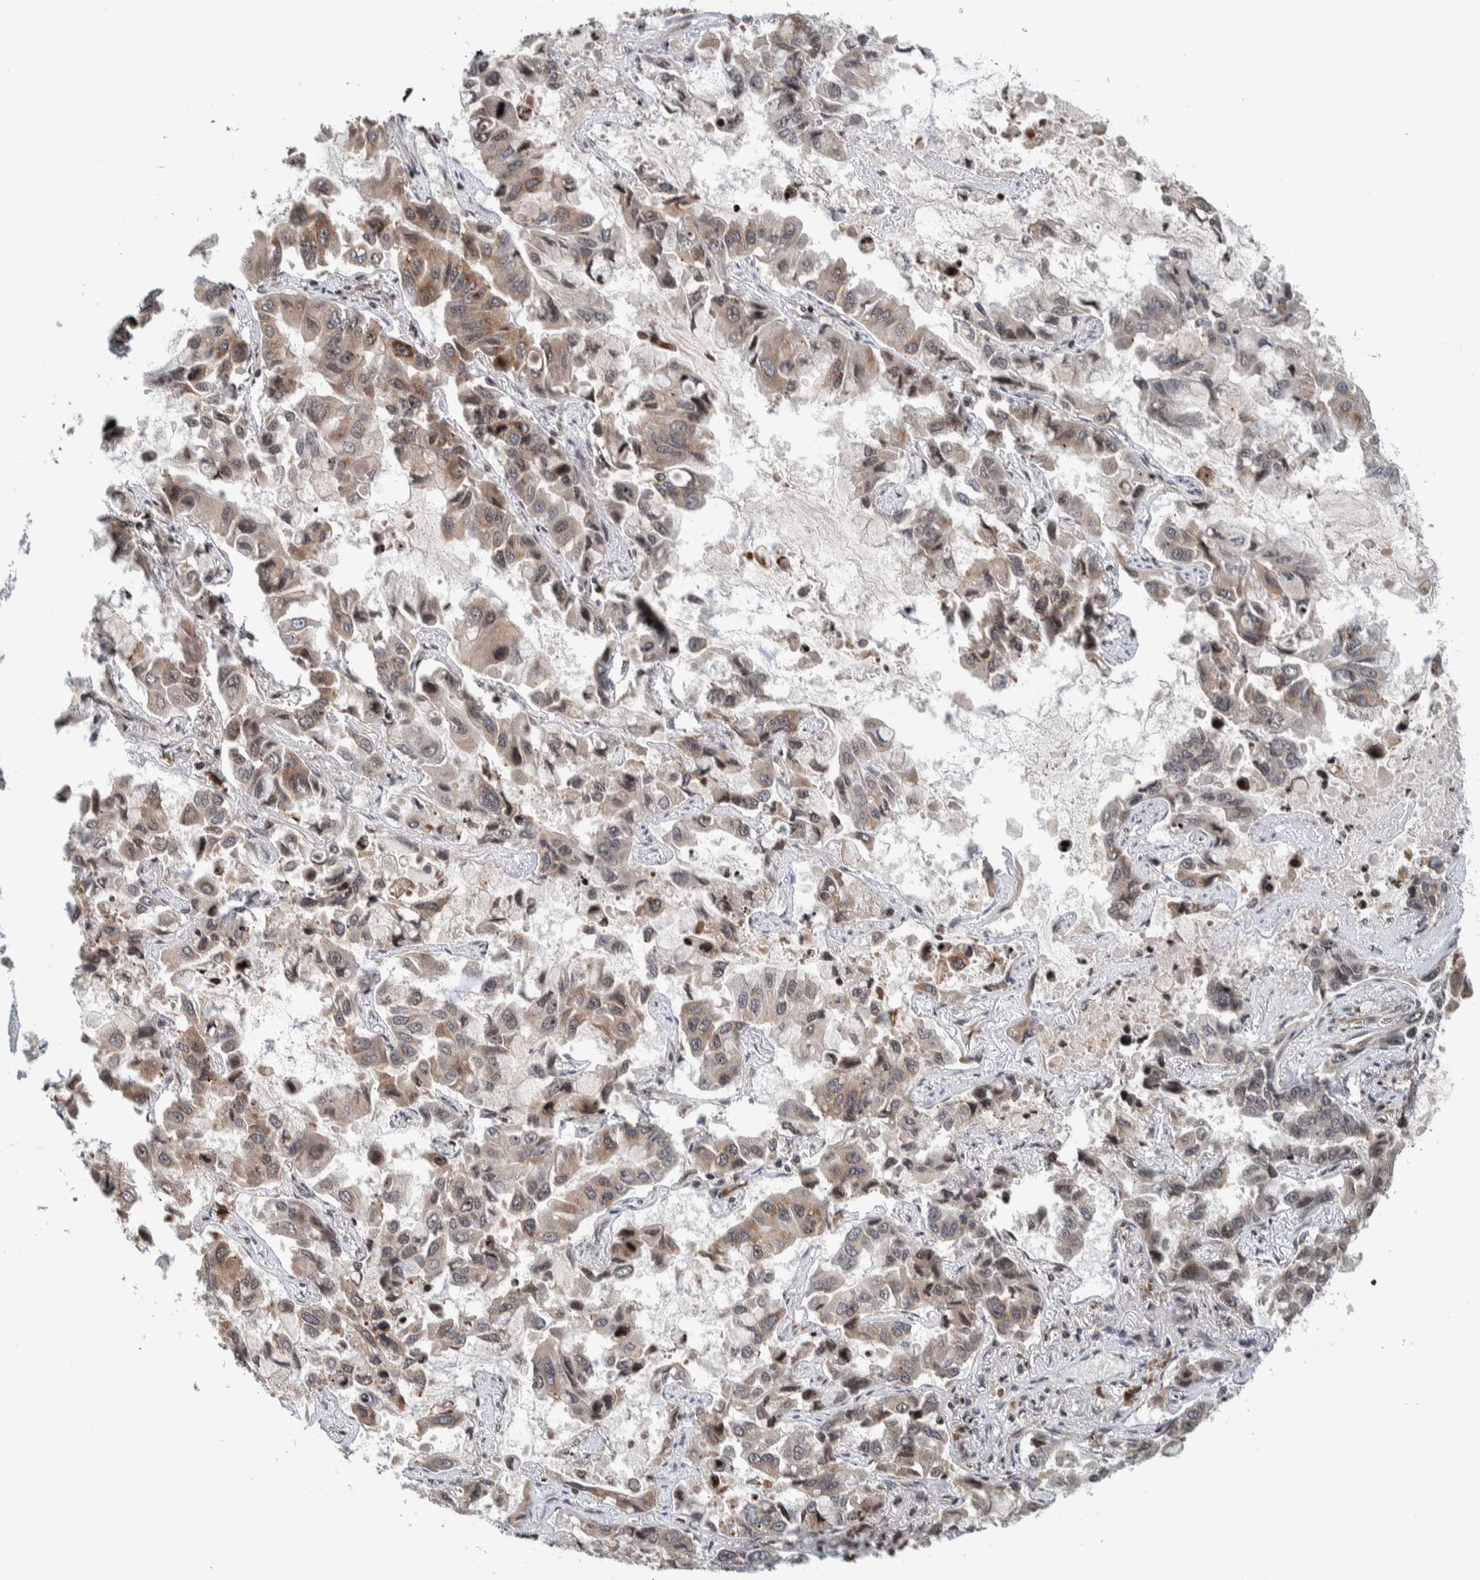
{"staining": {"intensity": "weak", "quantity": "25%-75%", "location": "cytoplasmic/membranous"}, "tissue": "lung cancer", "cell_type": "Tumor cells", "image_type": "cancer", "snomed": [{"axis": "morphology", "description": "Adenocarcinoma, NOS"}, {"axis": "topography", "description": "Lung"}], "caption": "Immunohistochemical staining of lung cancer demonstrates weak cytoplasmic/membranous protein staining in approximately 25%-75% of tumor cells.", "gene": "CCDC182", "patient": {"sex": "male", "age": 64}}